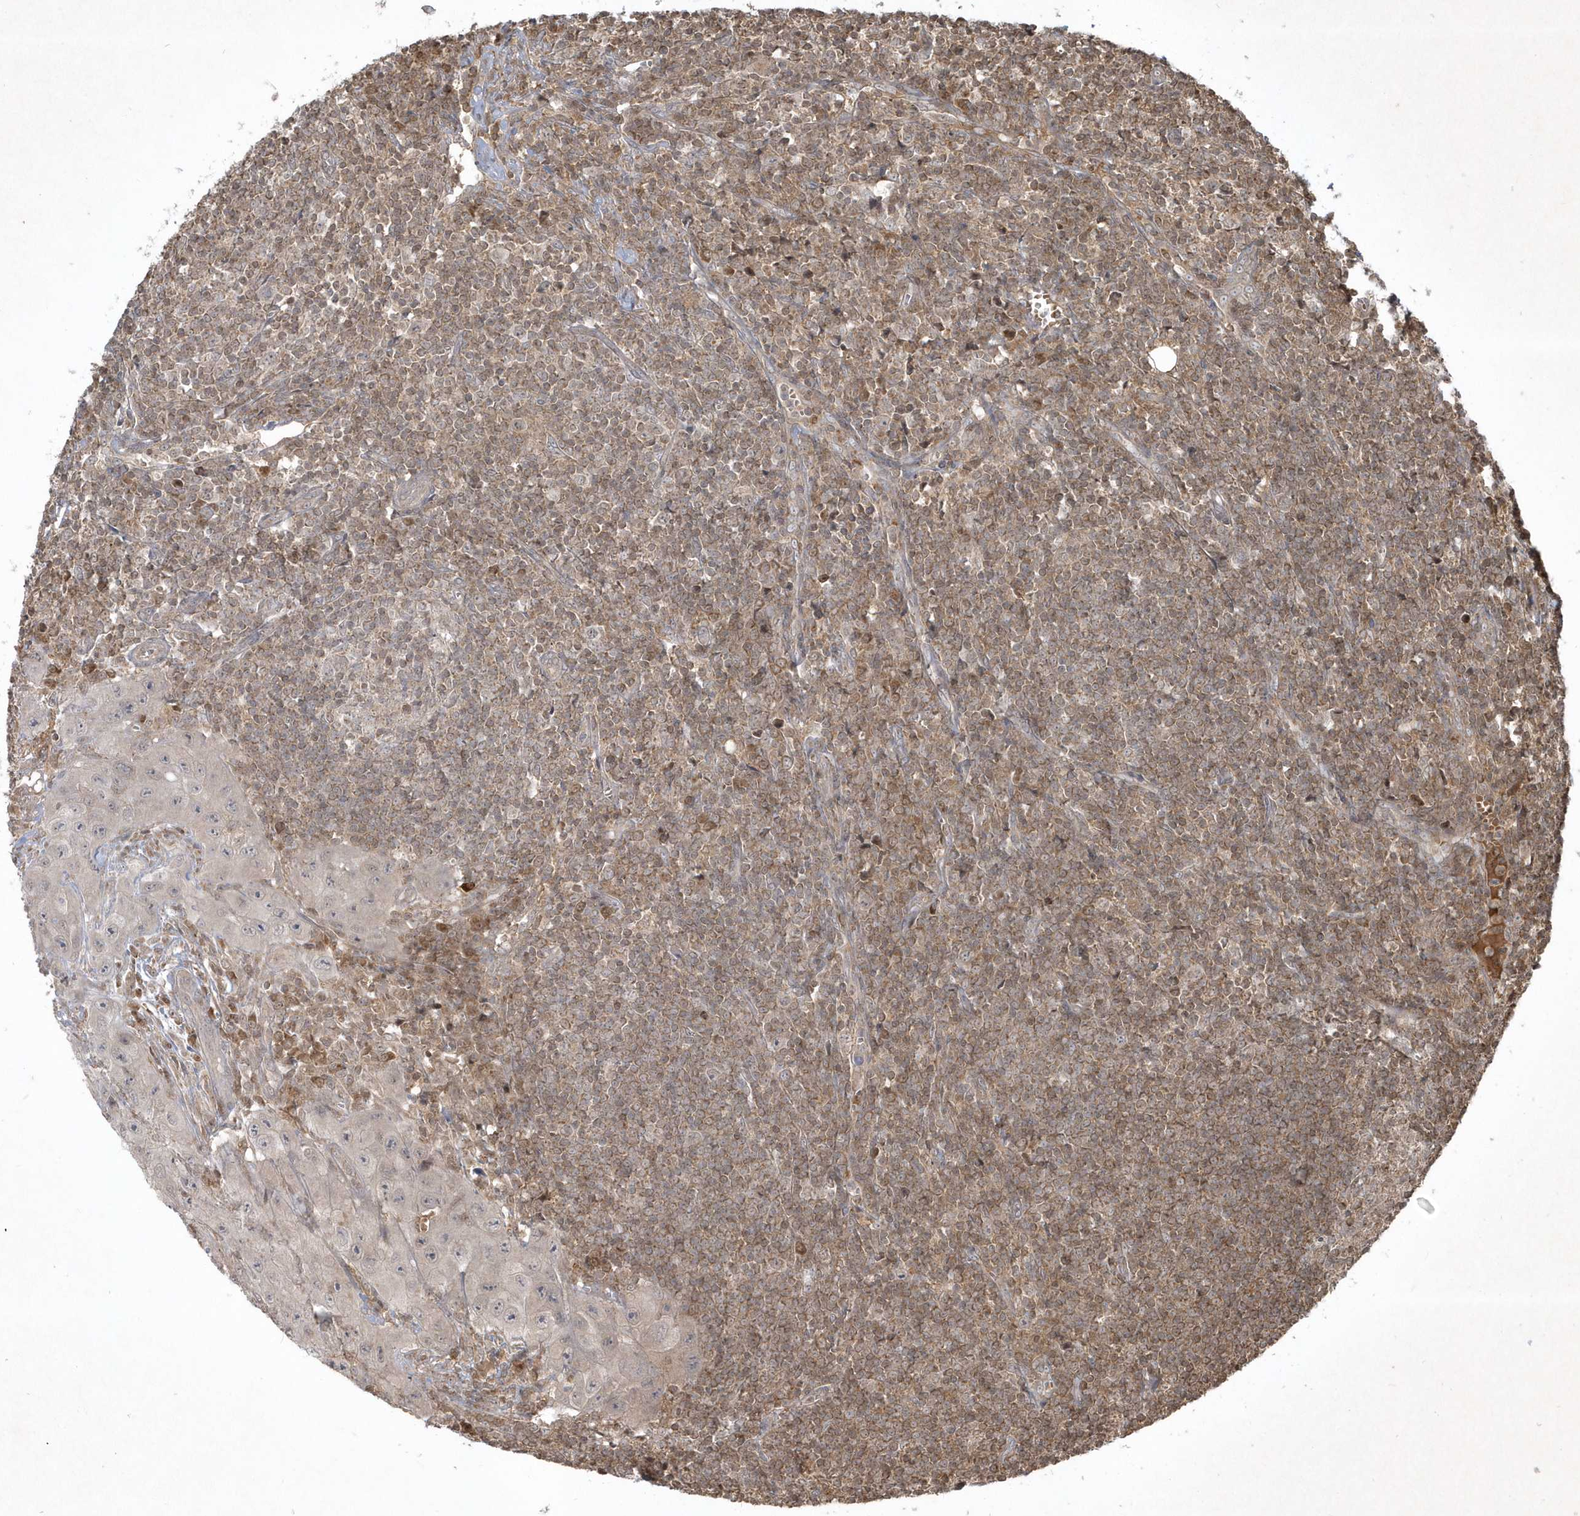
{"staining": {"intensity": "weak", "quantity": "<25%", "location": "cytoplasmic/membranous"}, "tissue": "lymph node", "cell_type": "Germinal center cells", "image_type": "normal", "snomed": [{"axis": "morphology", "description": "Normal tissue, NOS"}, {"axis": "morphology", "description": "Squamous cell carcinoma, metastatic, NOS"}, {"axis": "topography", "description": "Lymph node"}], "caption": "High power microscopy micrograph of an immunohistochemistry micrograph of normal lymph node, revealing no significant staining in germinal center cells.", "gene": "PLTP", "patient": {"sex": "male", "age": 73}}